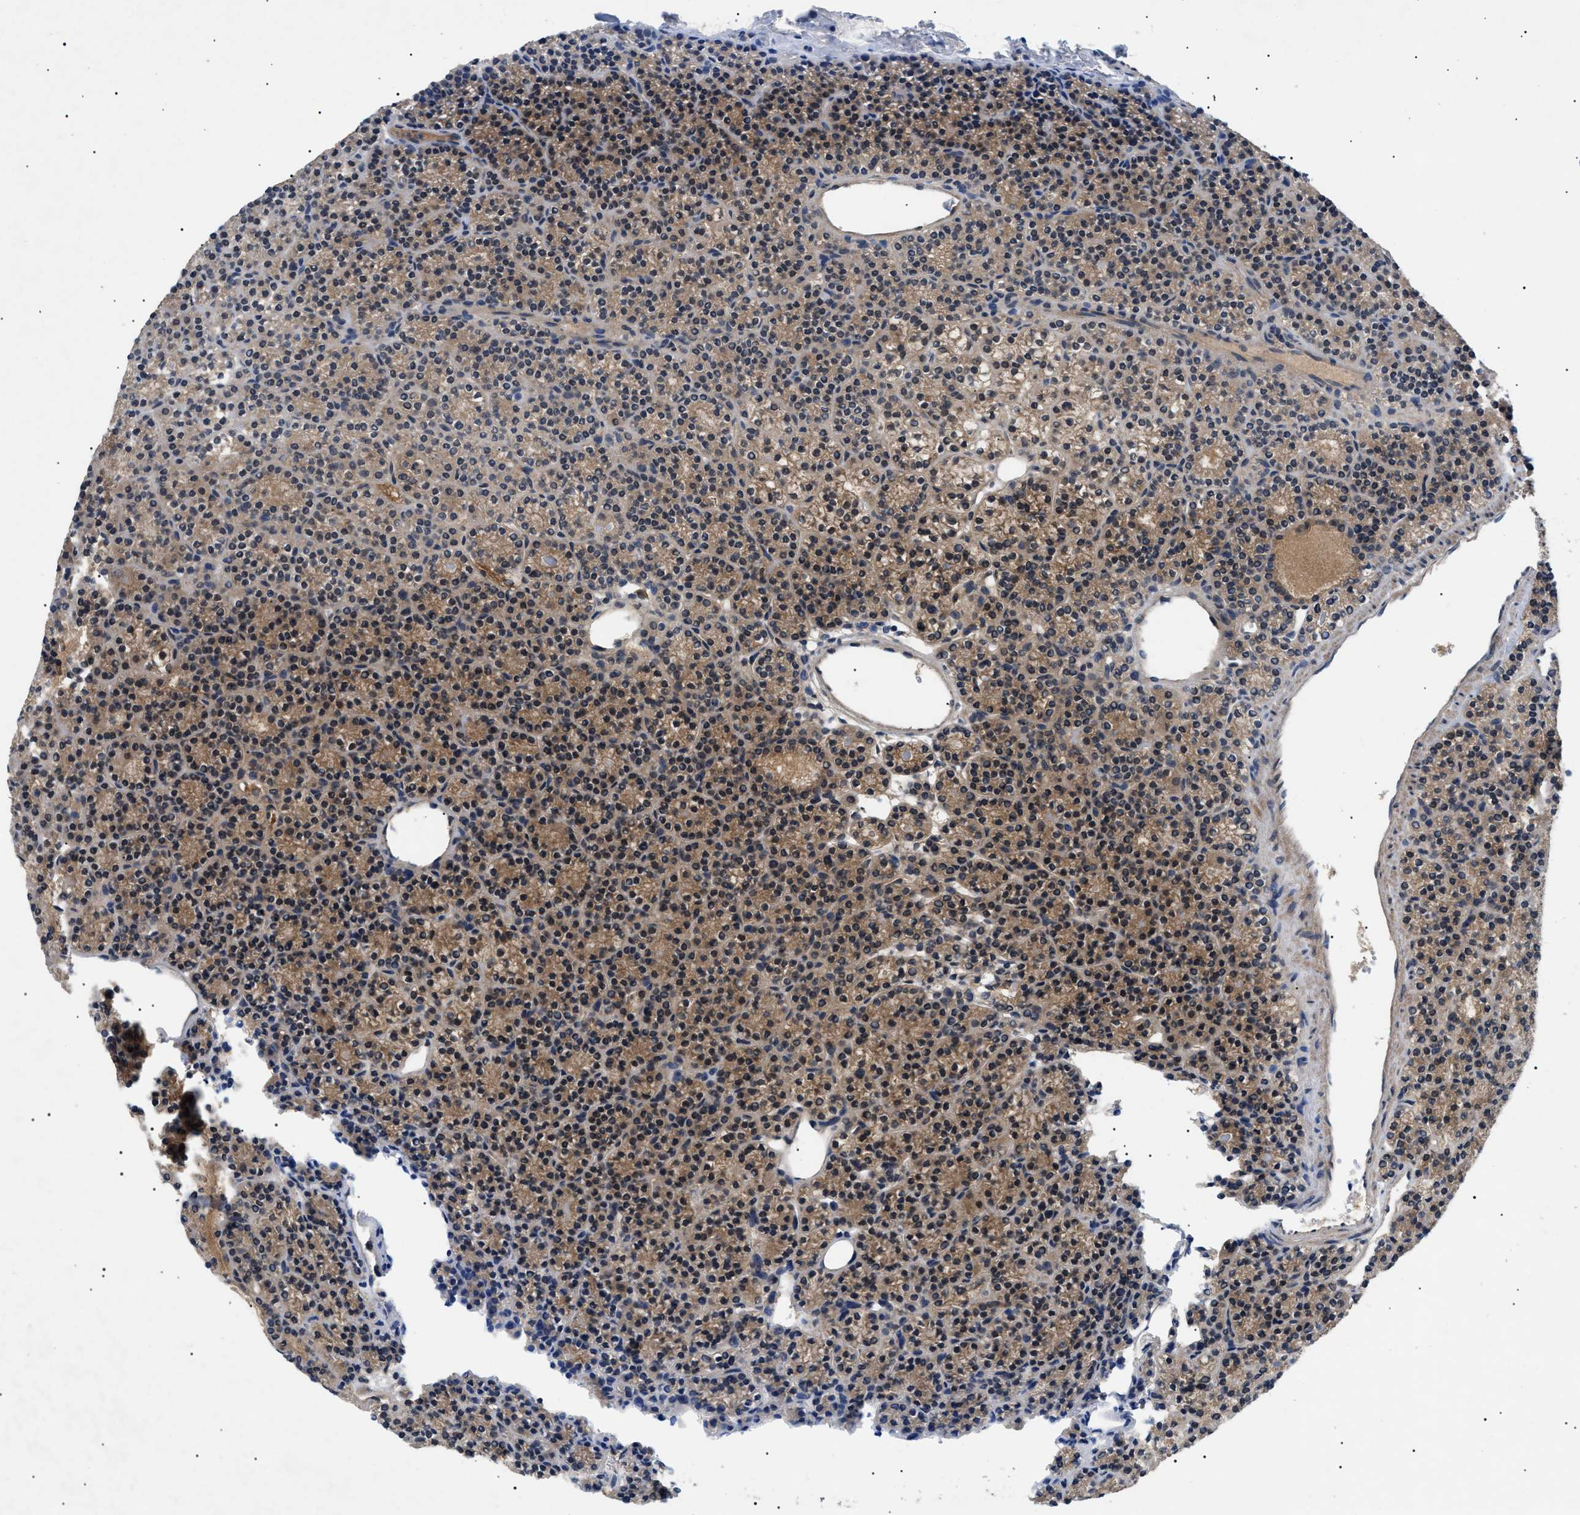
{"staining": {"intensity": "moderate", "quantity": ">75%", "location": "cytoplasmic/membranous"}, "tissue": "parathyroid gland", "cell_type": "Glandular cells", "image_type": "normal", "snomed": [{"axis": "morphology", "description": "Normal tissue, NOS"}, {"axis": "morphology", "description": "Adenoma, NOS"}, {"axis": "topography", "description": "Parathyroid gland"}], "caption": "Parathyroid gland was stained to show a protein in brown. There is medium levels of moderate cytoplasmic/membranous staining in approximately >75% of glandular cells. (DAB IHC, brown staining for protein, blue staining for nuclei).", "gene": "RIPK1", "patient": {"sex": "female", "age": 64}}